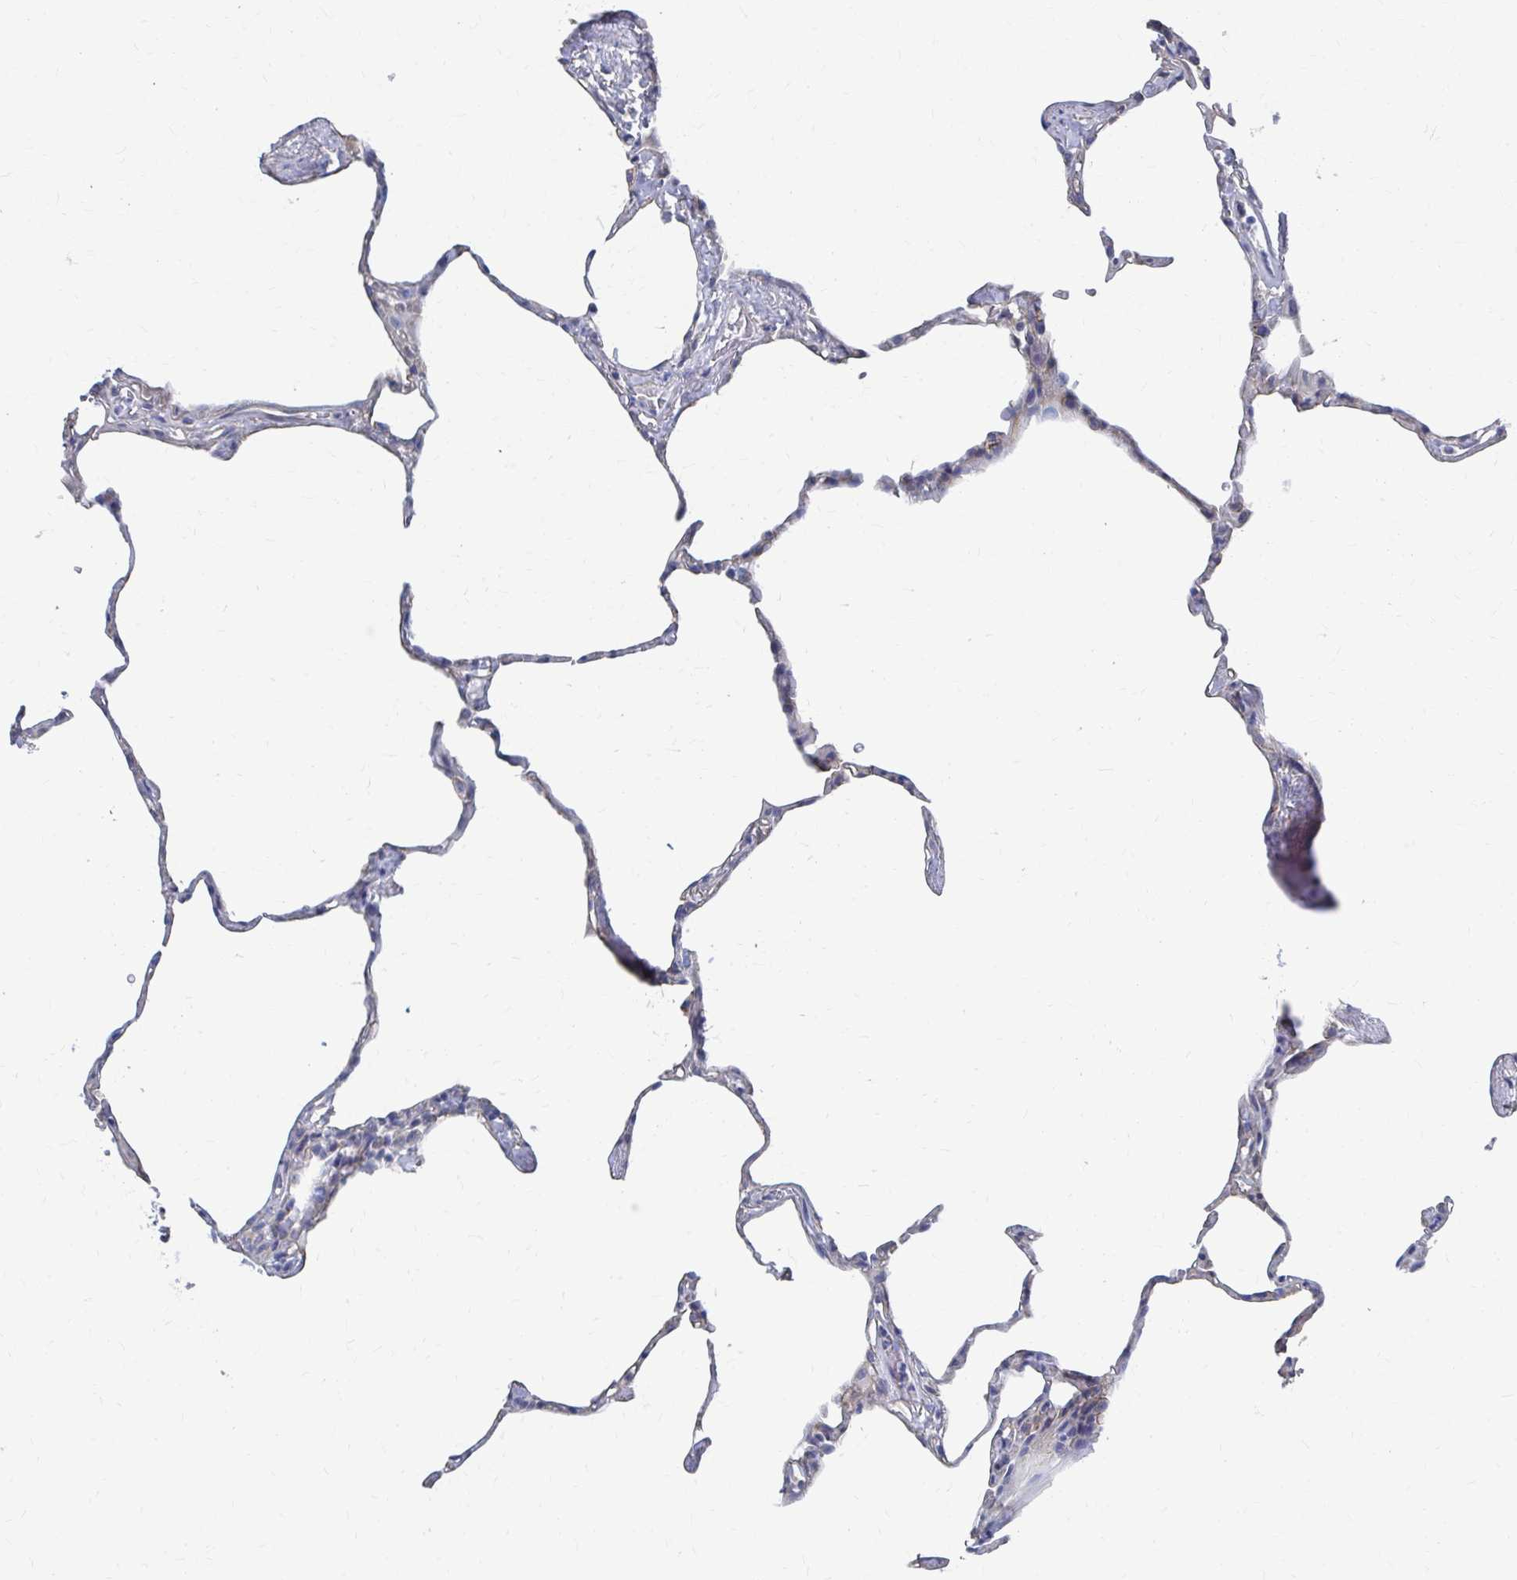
{"staining": {"intensity": "negative", "quantity": "none", "location": "none"}, "tissue": "lung", "cell_type": "Alveolar cells", "image_type": "normal", "snomed": [{"axis": "morphology", "description": "Normal tissue, NOS"}, {"axis": "topography", "description": "Lung"}], "caption": "IHC of normal human lung demonstrates no expression in alveolar cells.", "gene": "PLEKHG7", "patient": {"sex": "male", "age": 65}}